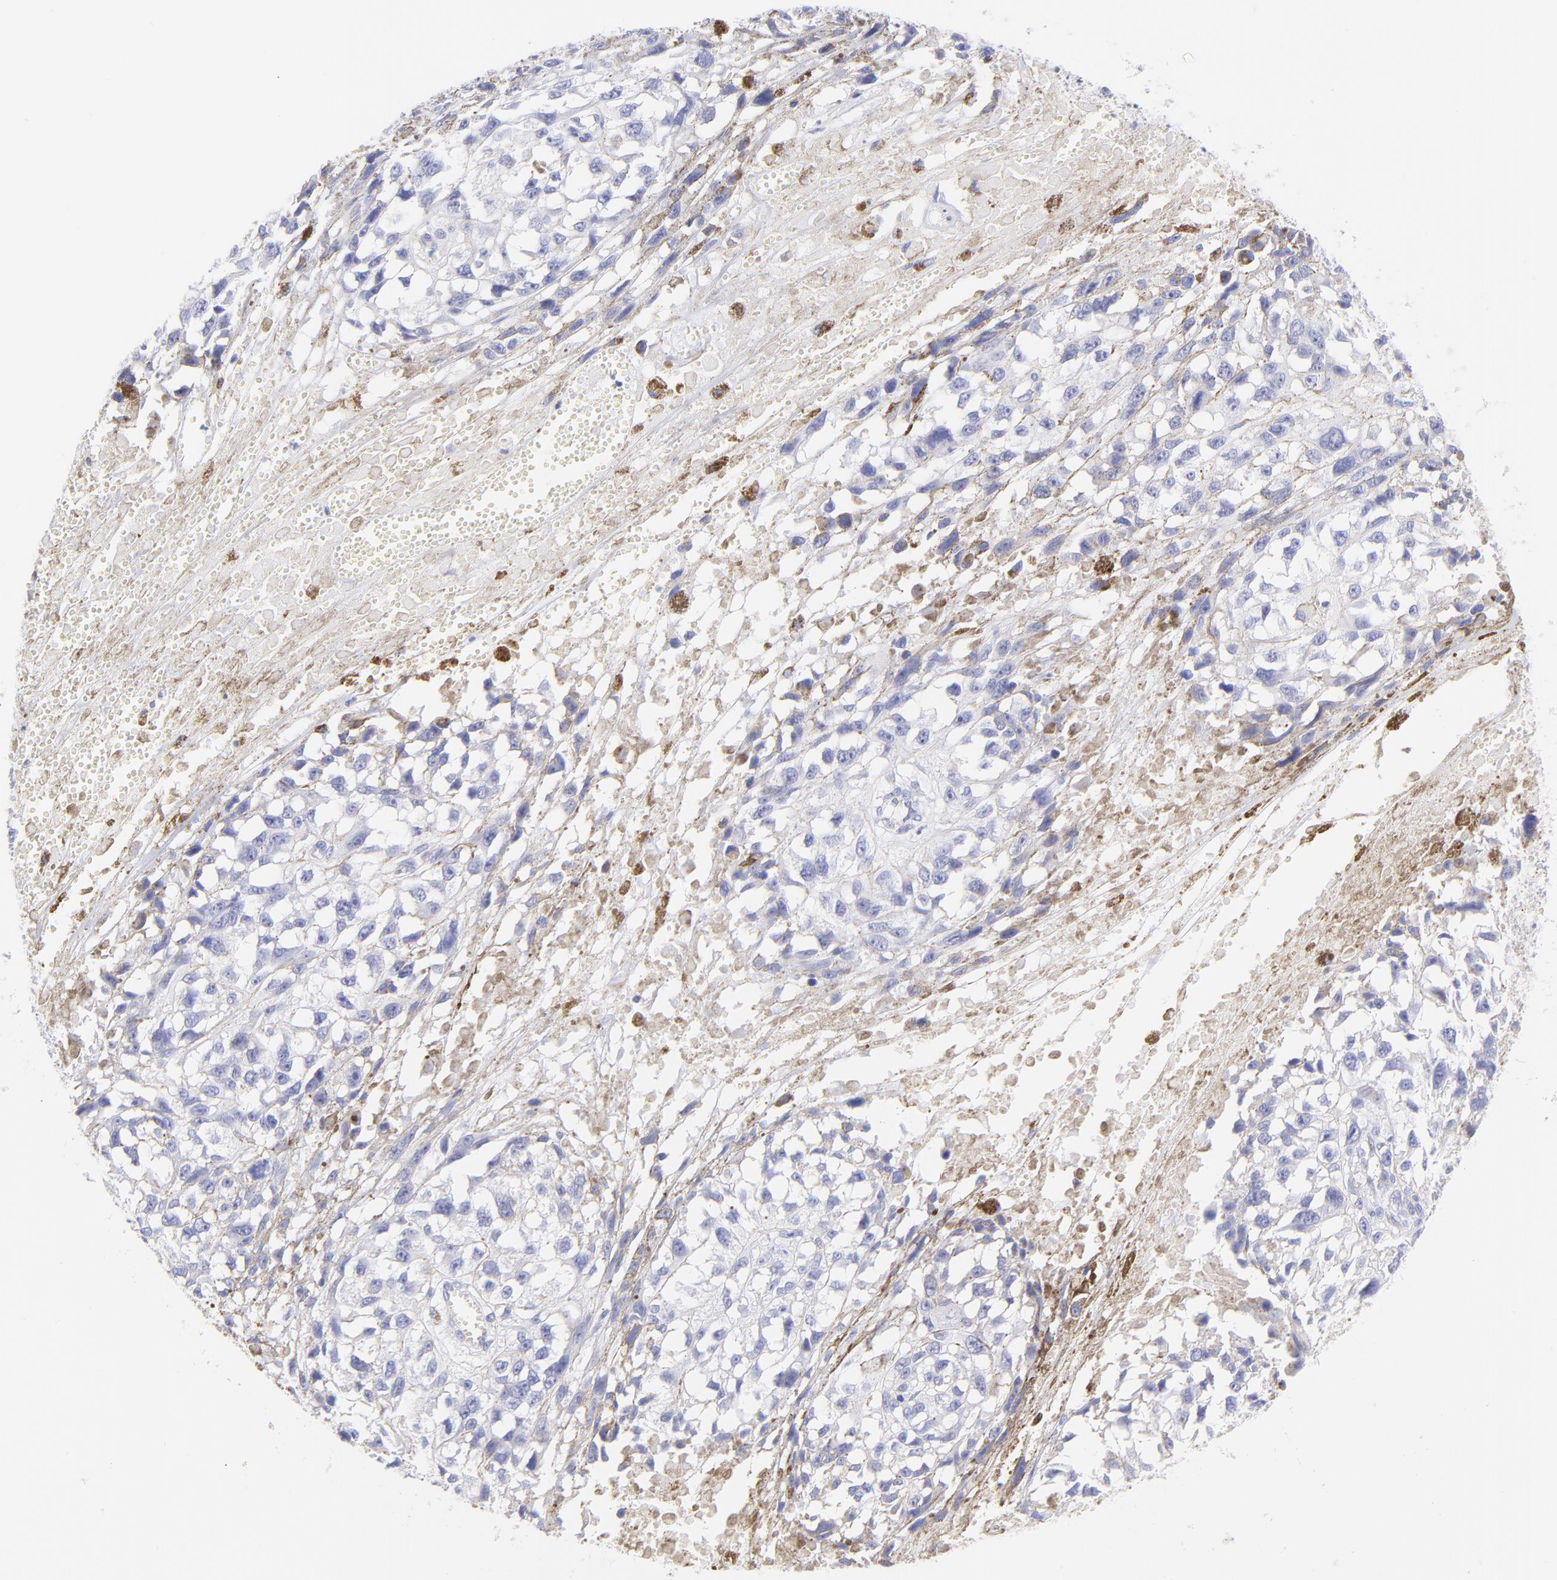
{"staining": {"intensity": "negative", "quantity": "none", "location": "none"}, "tissue": "melanoma", "cell_type": "Tumor cells", "image_type": "cancer", "snomed": [{"axis": "morphology", "description": "Malignant melanoma, Metastatic site"}, {"axis": "topography", "description": "Lymph node"}], "caption": "The photomicrograph shows no significant expression in tumor cells of malignant melanoma (metastatic site). (Stains: DAB immunohistochemistry with hematoxylin counter stain, Microscopy: brightfield microscopy at high magnification).", "gene": "IRAG2", "patient": {"sex": "male", "age": 59}}